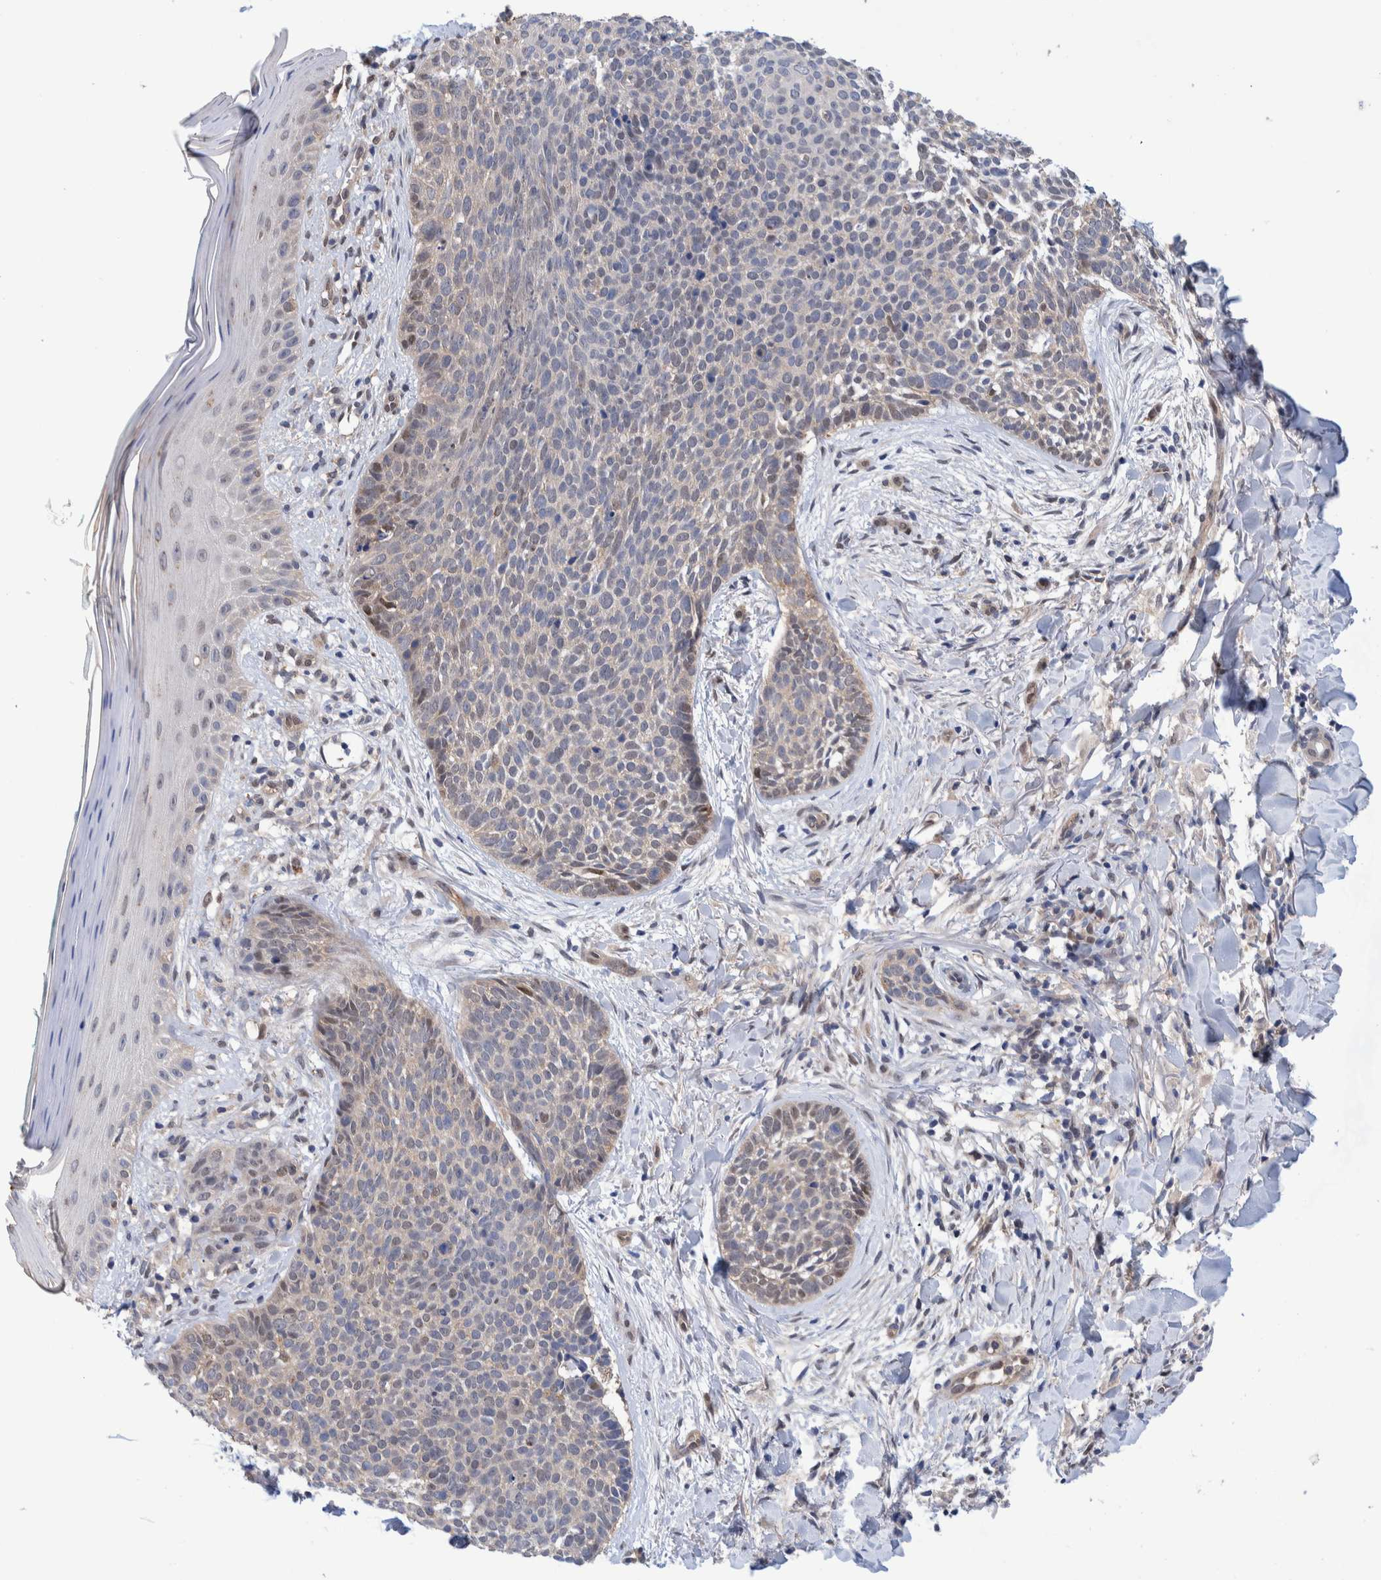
{"staining": {"intensity": "weak", "quantity": "<25%", "location": "nuclear"}, "tissue": "skin cancer", "cell_type": "Tumor cells", "image_type": "cancer", "snomed": [{"axis": "morphology", "description": "Normal tissue, NOS"}, {"axis": "morphology", "description": "Basal cell carcinoma"}, {"axis": "topography", "description": "Skin"}], "caption": "Human skin cancer stained for a protein using immunohistochemistry shows no staining in tumor cells.", "gene": "PFAS", "patient": {"sex": "male", "age": 67}}